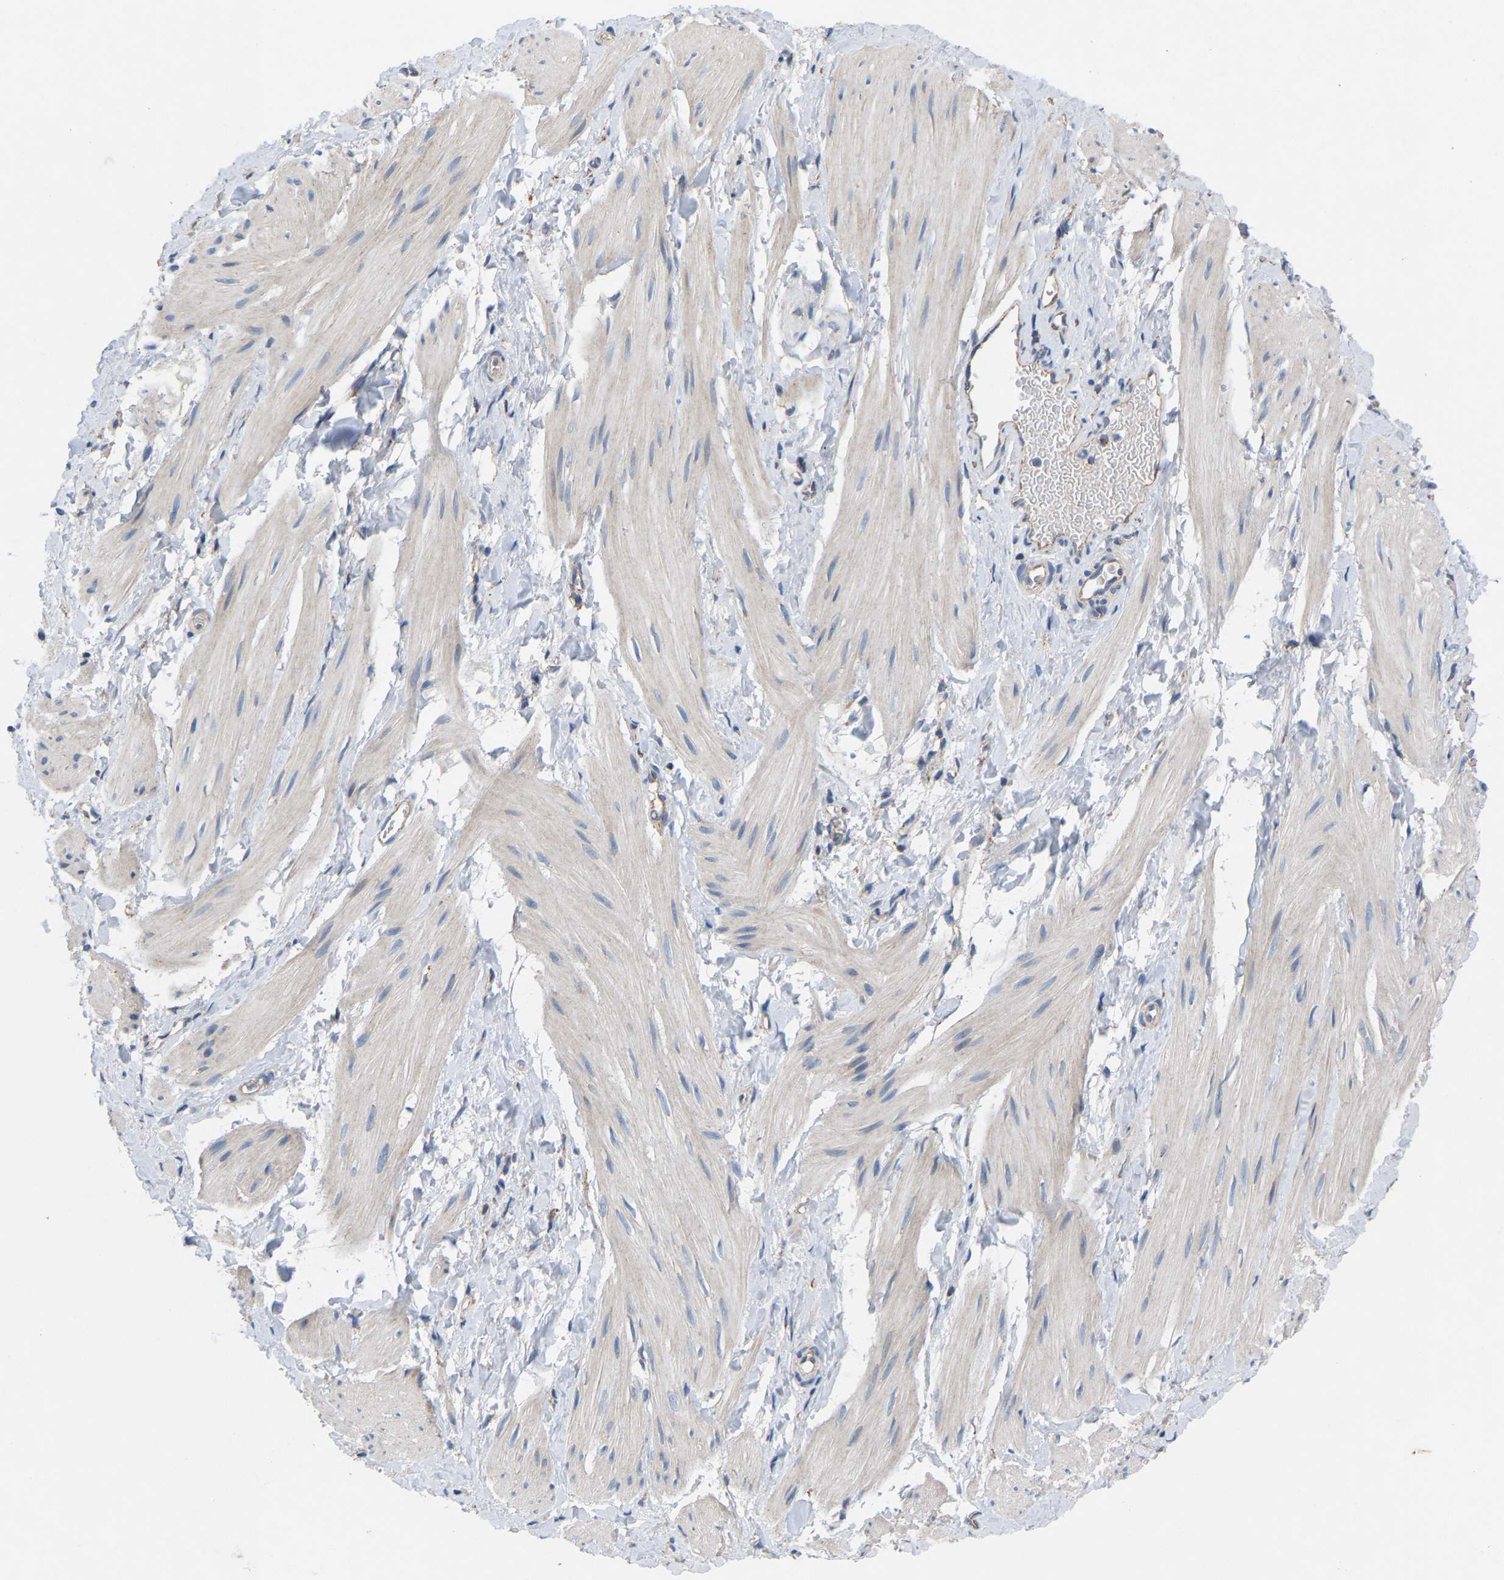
{"staining": {"intensity": "weak", "quantity": "25%-75%", "location": "cytoplasmic/membranous"}, "tissue": "smooth muscle", "cell_type": "Smooth muscle cells", "image_type": "normal", "snomed": [{"axis": "morphology", "description": "Normal tissue, NOS"}, {"axis": "topography", "description": "Smooth muscle"}], "caption": "Protein expression analysis of normal smooth muscle exhibits weak cytoplasmic/membranous expression in about 25%-75% of smooth muscle cells.", "gene": "BCL10", "patient": {"sex": "male", "age": 16}}